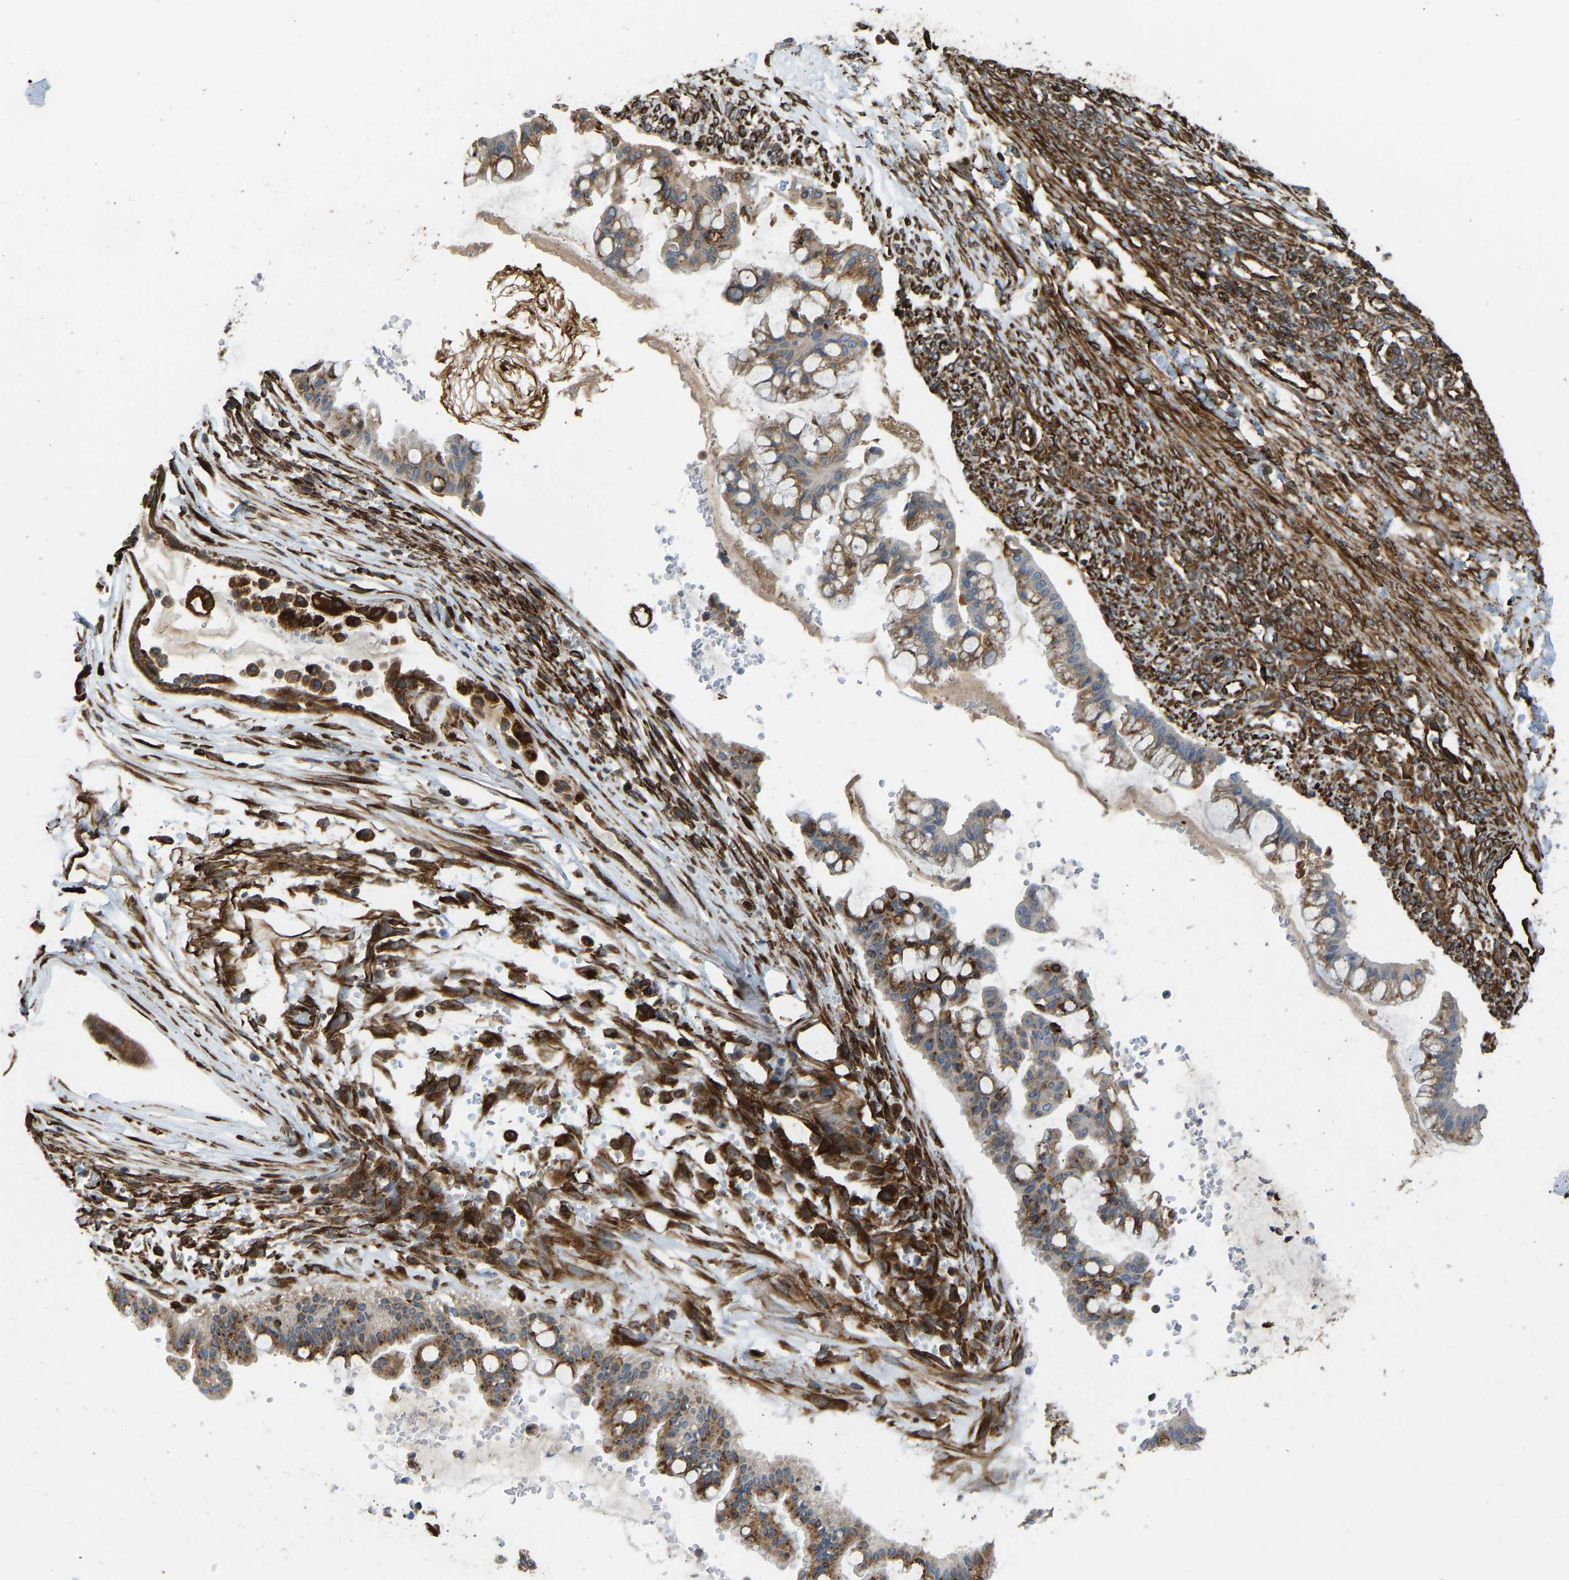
{"staining": {"intensity": "moderate", "quantity": ">75%", "location": "cytoplasmic/membranous"}, "tissue": "ovarian cancer", "cell_type": "Tumor cells", "image_type": "cancer", "snomed": [{"axis": "morphology", "description": "Cystadenocarcinoma, mucinous, NOS"}, {"axis": "topography", "description": "Ovary"}], "caption": "Tumor cells show moderate cytoplasmic/membranous staining in approximately >75% of cells in ovarian mucinous cystadenocarcinoma. (DAB (3,3'-diaminobenzidine) IHC, brown staining for protein, blue staining for nuclei).", "gene": "BEX3", "patient": {"sex": "female", "age": 73}}